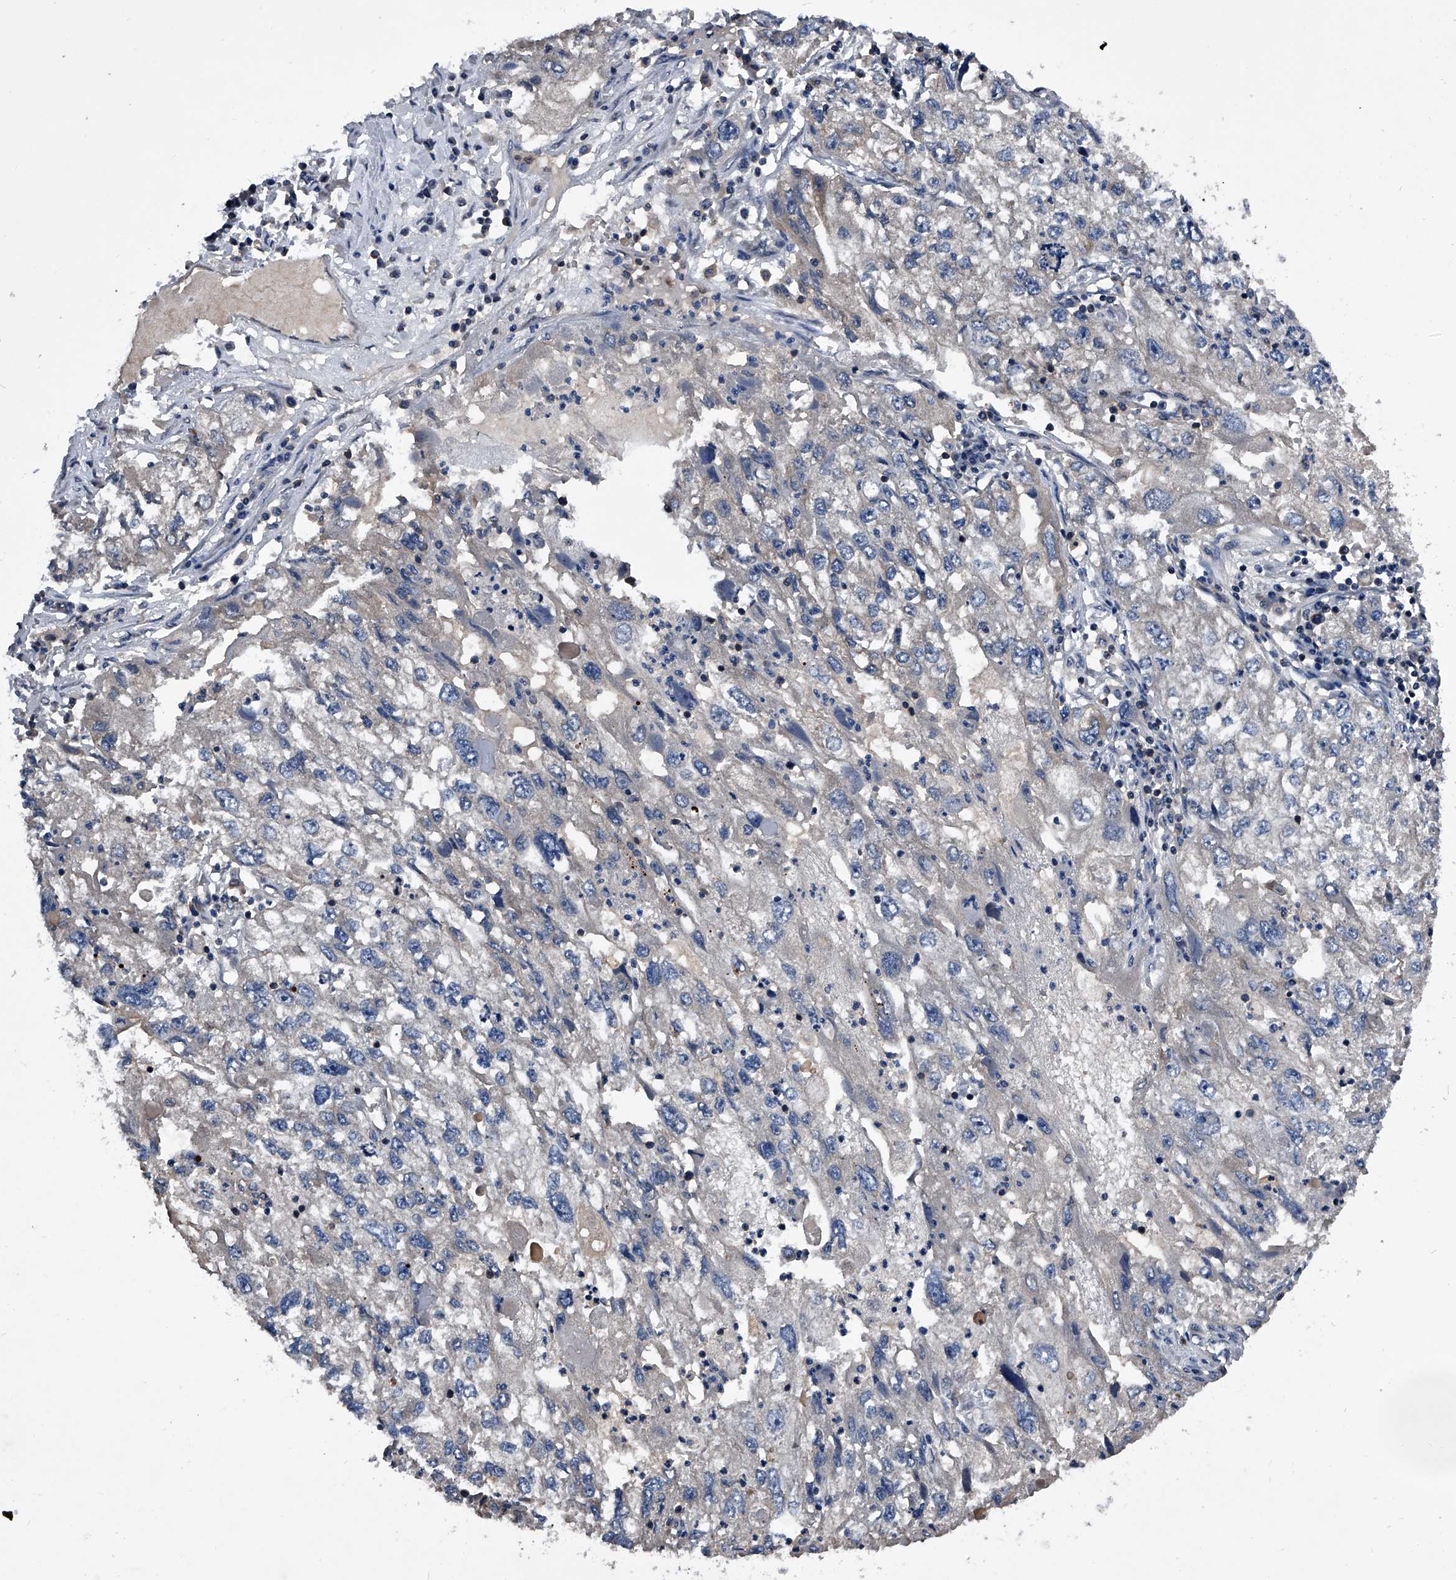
{"staining": {"intensity": "negative", "quantity": "none", "location": "none"}, "tissue": "endometrial cancer", "cell_type": "Tumor cells", "image_type": "cancer", "snomed": [{"axis": "morphology", "description": "Adenocarcinoma, NOS"}, {"axis": "topography", "description": "Endometrium"}], "caption": "Immunohistochemical staining of human endometrial adenocarcinoma shows no significant positivity in tumor cells.", "gene": "ZNF30", "patient": {"sex": "female", "age": 49}}